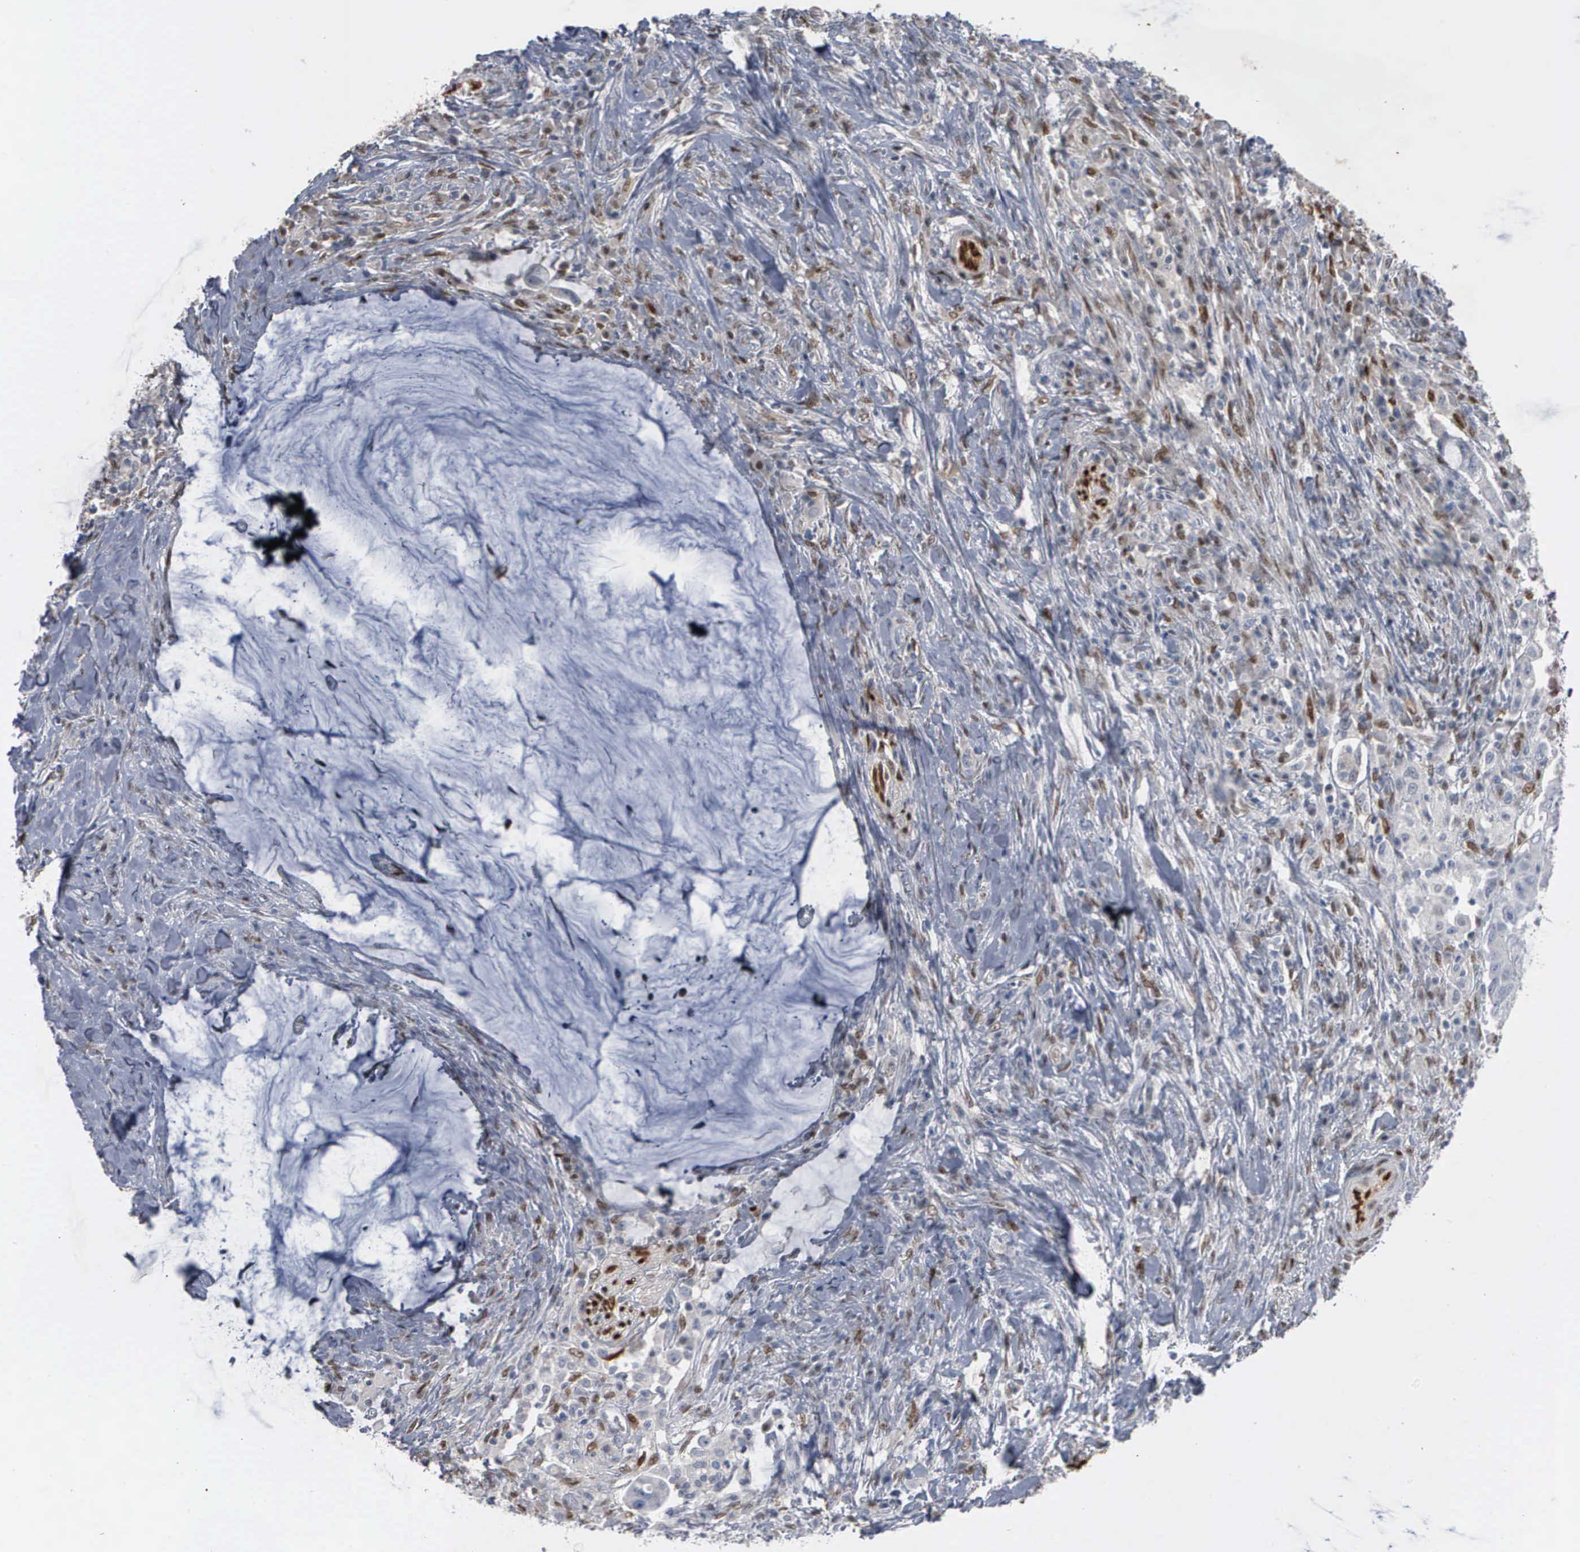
{"staining": {"intensity": "negative", "quantity": "none", "location": "none"}, "tissue": "colorectal cancer", "cell_type": "Tumor cells", "image_type": "cancer", "snomed": [{"axis": "morphology", "description": "Adenocarcinoma, NOS"}, {"axis": "topography", "description": "Rectum"}], "caption": "An immunohistochemistry (IHC) histopathology image of colorectal adenocarcinoma is shown. There is no staining in tumor cells of colorectal adenocarcinoma. The staining was performed using DAB to visualize the protein expression in brown, while the nuclei were stained in blue with hematoxylin (Magnification: 20x).", "gene": "FGF2", "patient": {"sex": "female", "age": 71}}